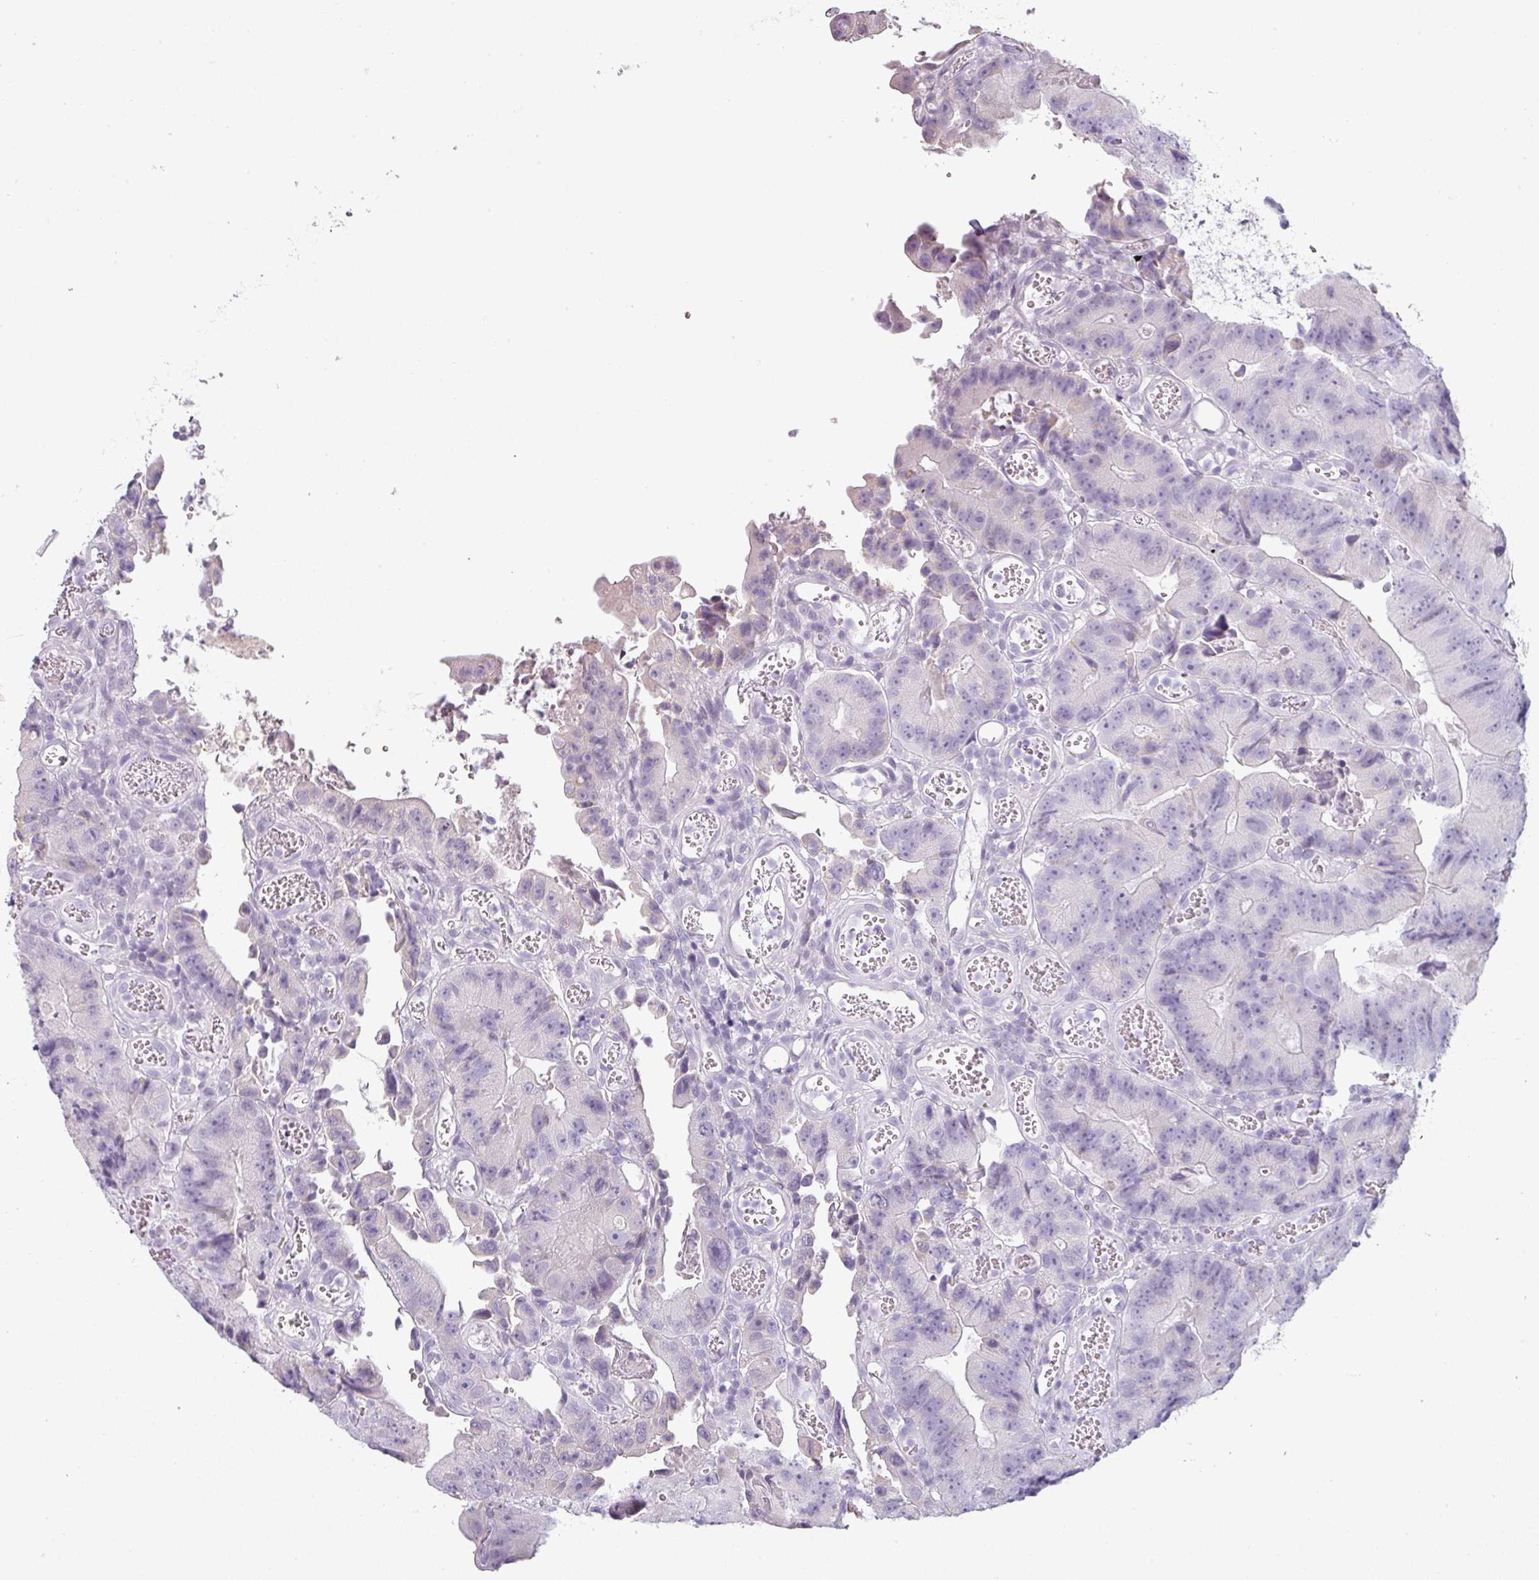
{"staining": {"intensity": "negative", "quantity": "none", "location": "none"}, "tissue": "colorectal cancer", "cell_type": "Tumor cells", "image_type": "cancer", "snomed": [{"axis": "morphology", "description": "Adenocarcinoma, NOS"}, {"axis": "topography", "description": "Colon"}], "caption": "Human colorectal cancer (adenocarcinoma) stained for a protein using IHC demonstrates no positivity in tumor cells.", "gene": "SFTPA1", "patient": {"sex": "female", "age": 86}}